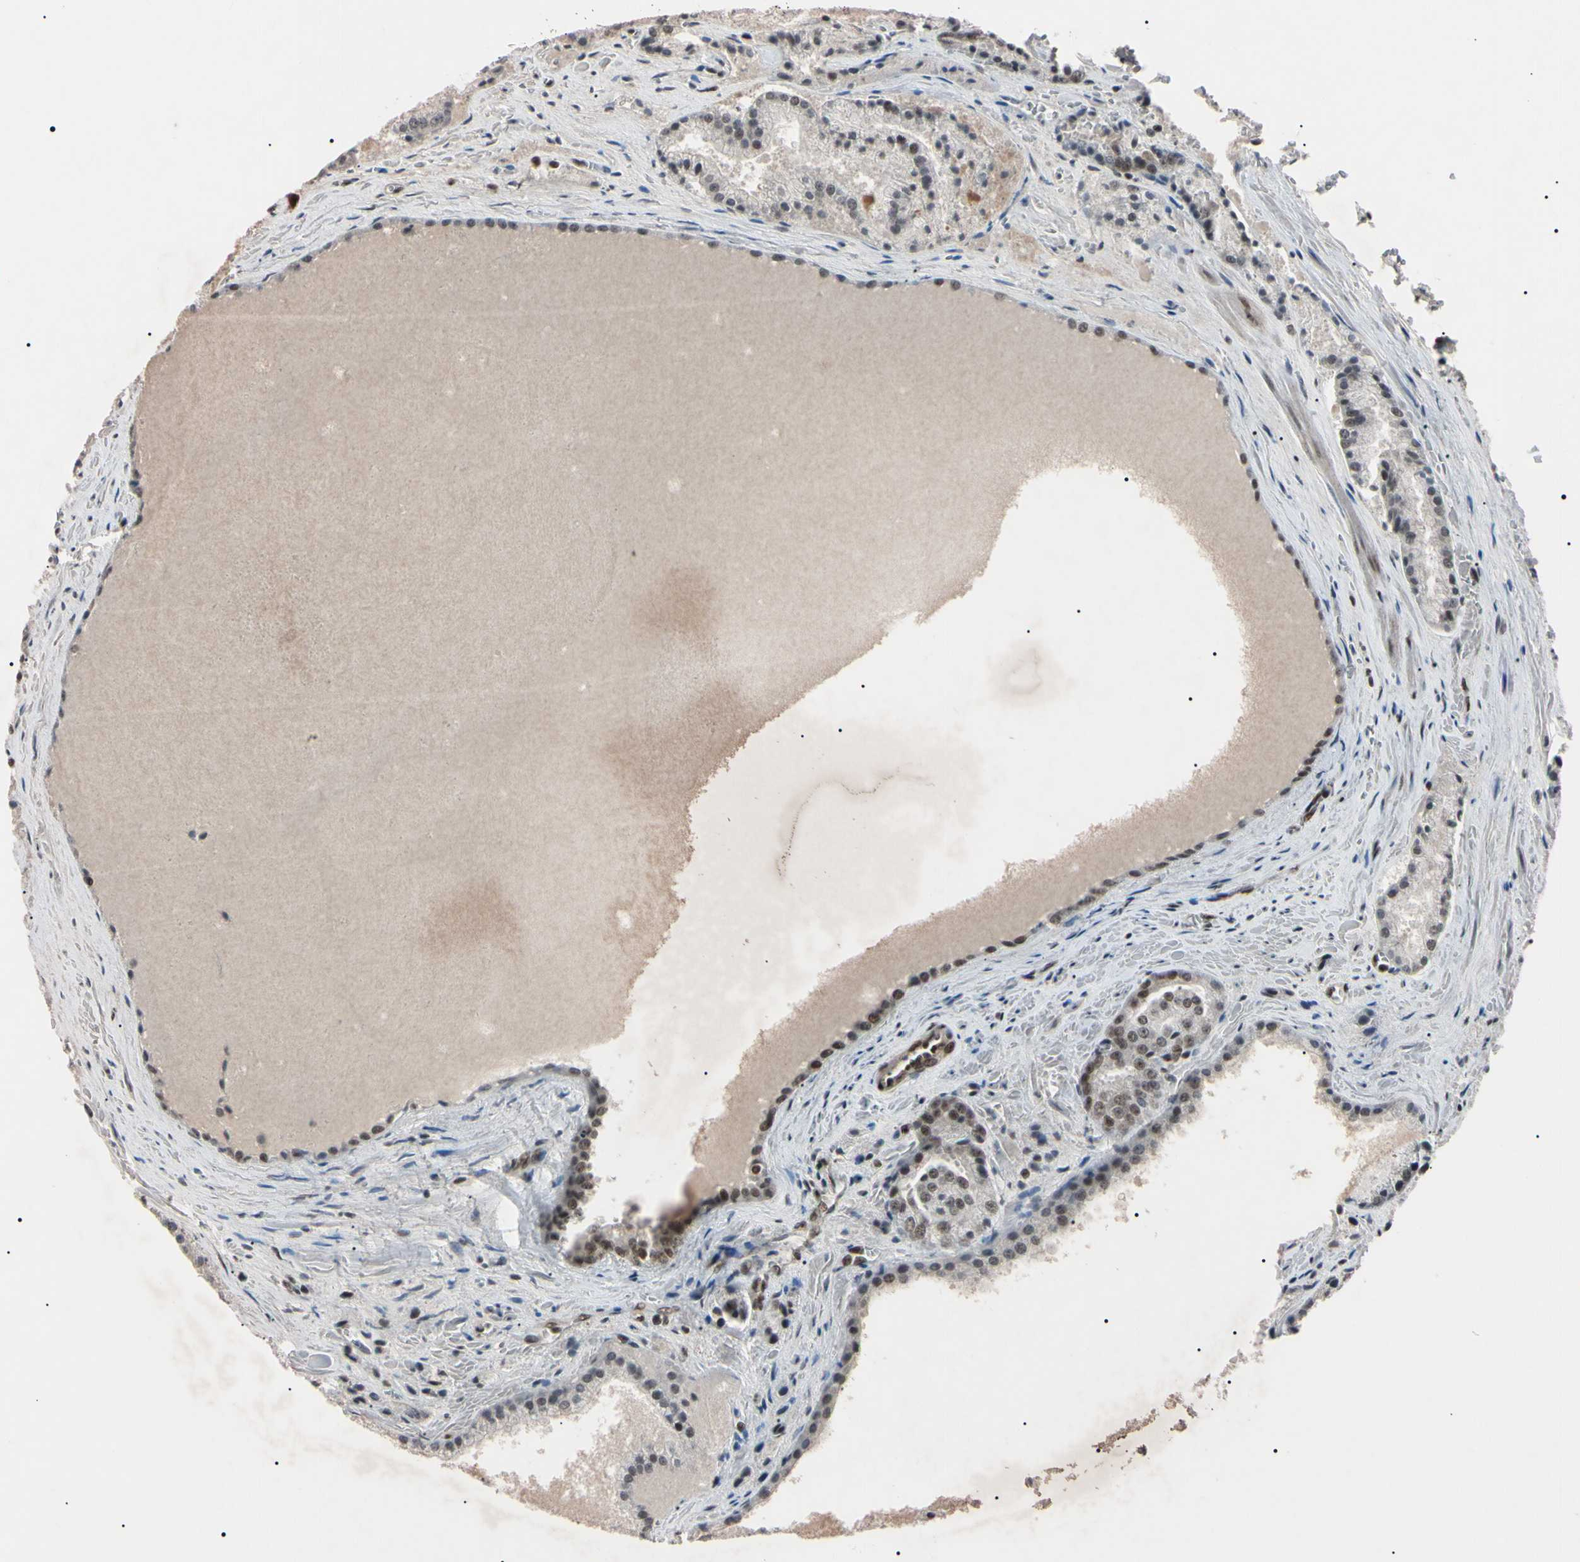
{"staining": {"intensity": "strong", "quantity": "25%-75%", "location": "nuclear"}, "tissue": "prostate cancer", "cell_type": "Tumor cells", "image_type": "cancer", "snomed": [{"axis": "morphology", "description": "Adenocarcinoma, Low grade"}, {"axis": "topography", "description": "Prostate"}], "caption": "Approximately 25%-75% of tumor cells in human prostate cancer display strong nuclear protein expression as visualized by brown immunohistochemical staining.", "gene": "YY1", "patient": {"sex": "male", "age": 64}}